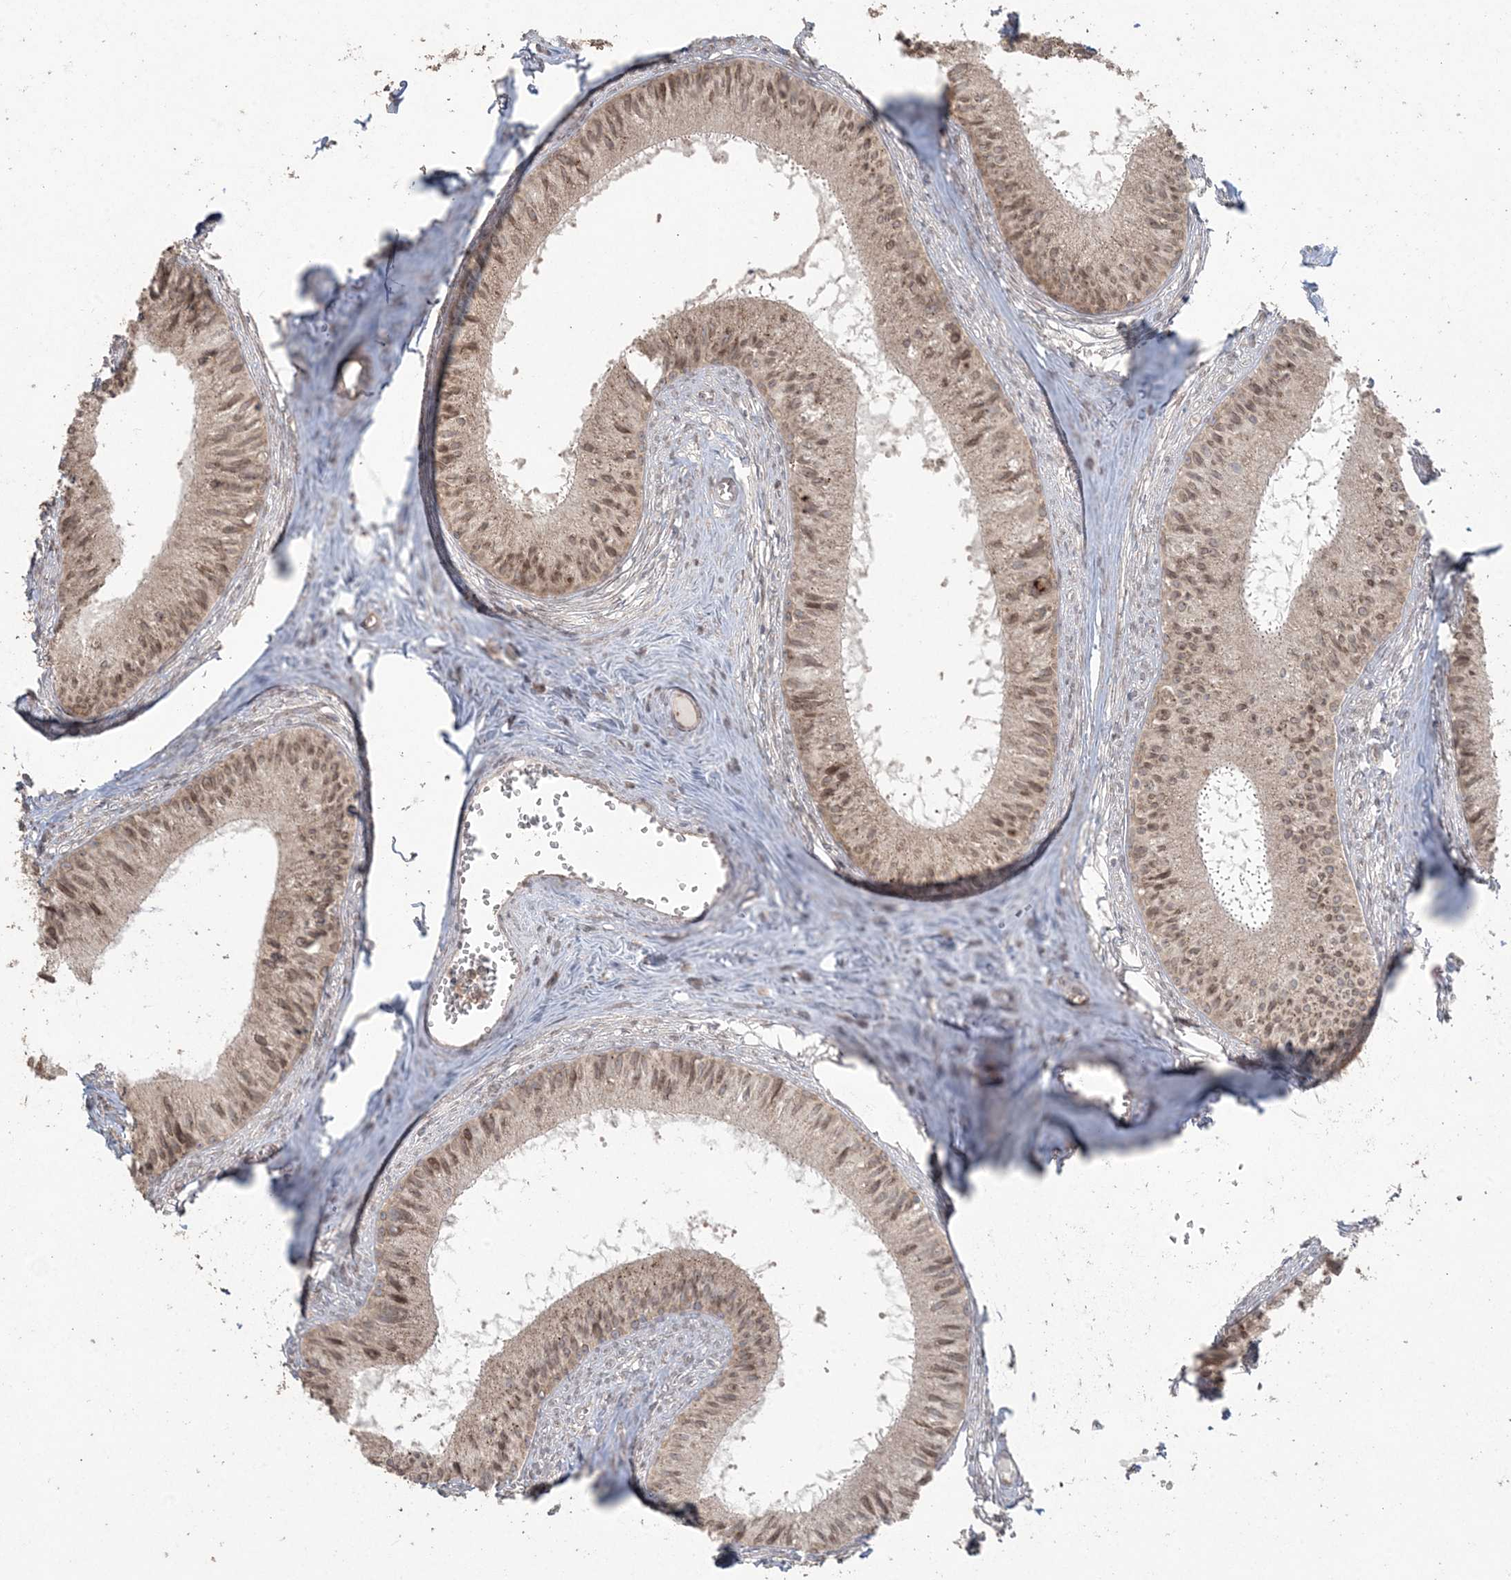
{"staining": {"intensity": "moderate", "quantity": ">75%", "location": "cytoplasmic/membranous,nuclear"}, "tissue": "epididymis", "cell_type": "Glandular cells", "image_type": "normal", "snomed": [{"axis": "morphology", "description": "Normal tissue, NOS"}, {"axis": "topography", "description": "Epididymis"}], "caption": "Immunohistochemistry photomicrograph of unremarkable epididymis stained for a protein (brown), which reveals medium levels of moderate cytoplasmic/membranous,nuclear expression in approximately >75% of glandular cells.", "gene": "DDX19B", "patient": {"sex": "male", "age": 36}}